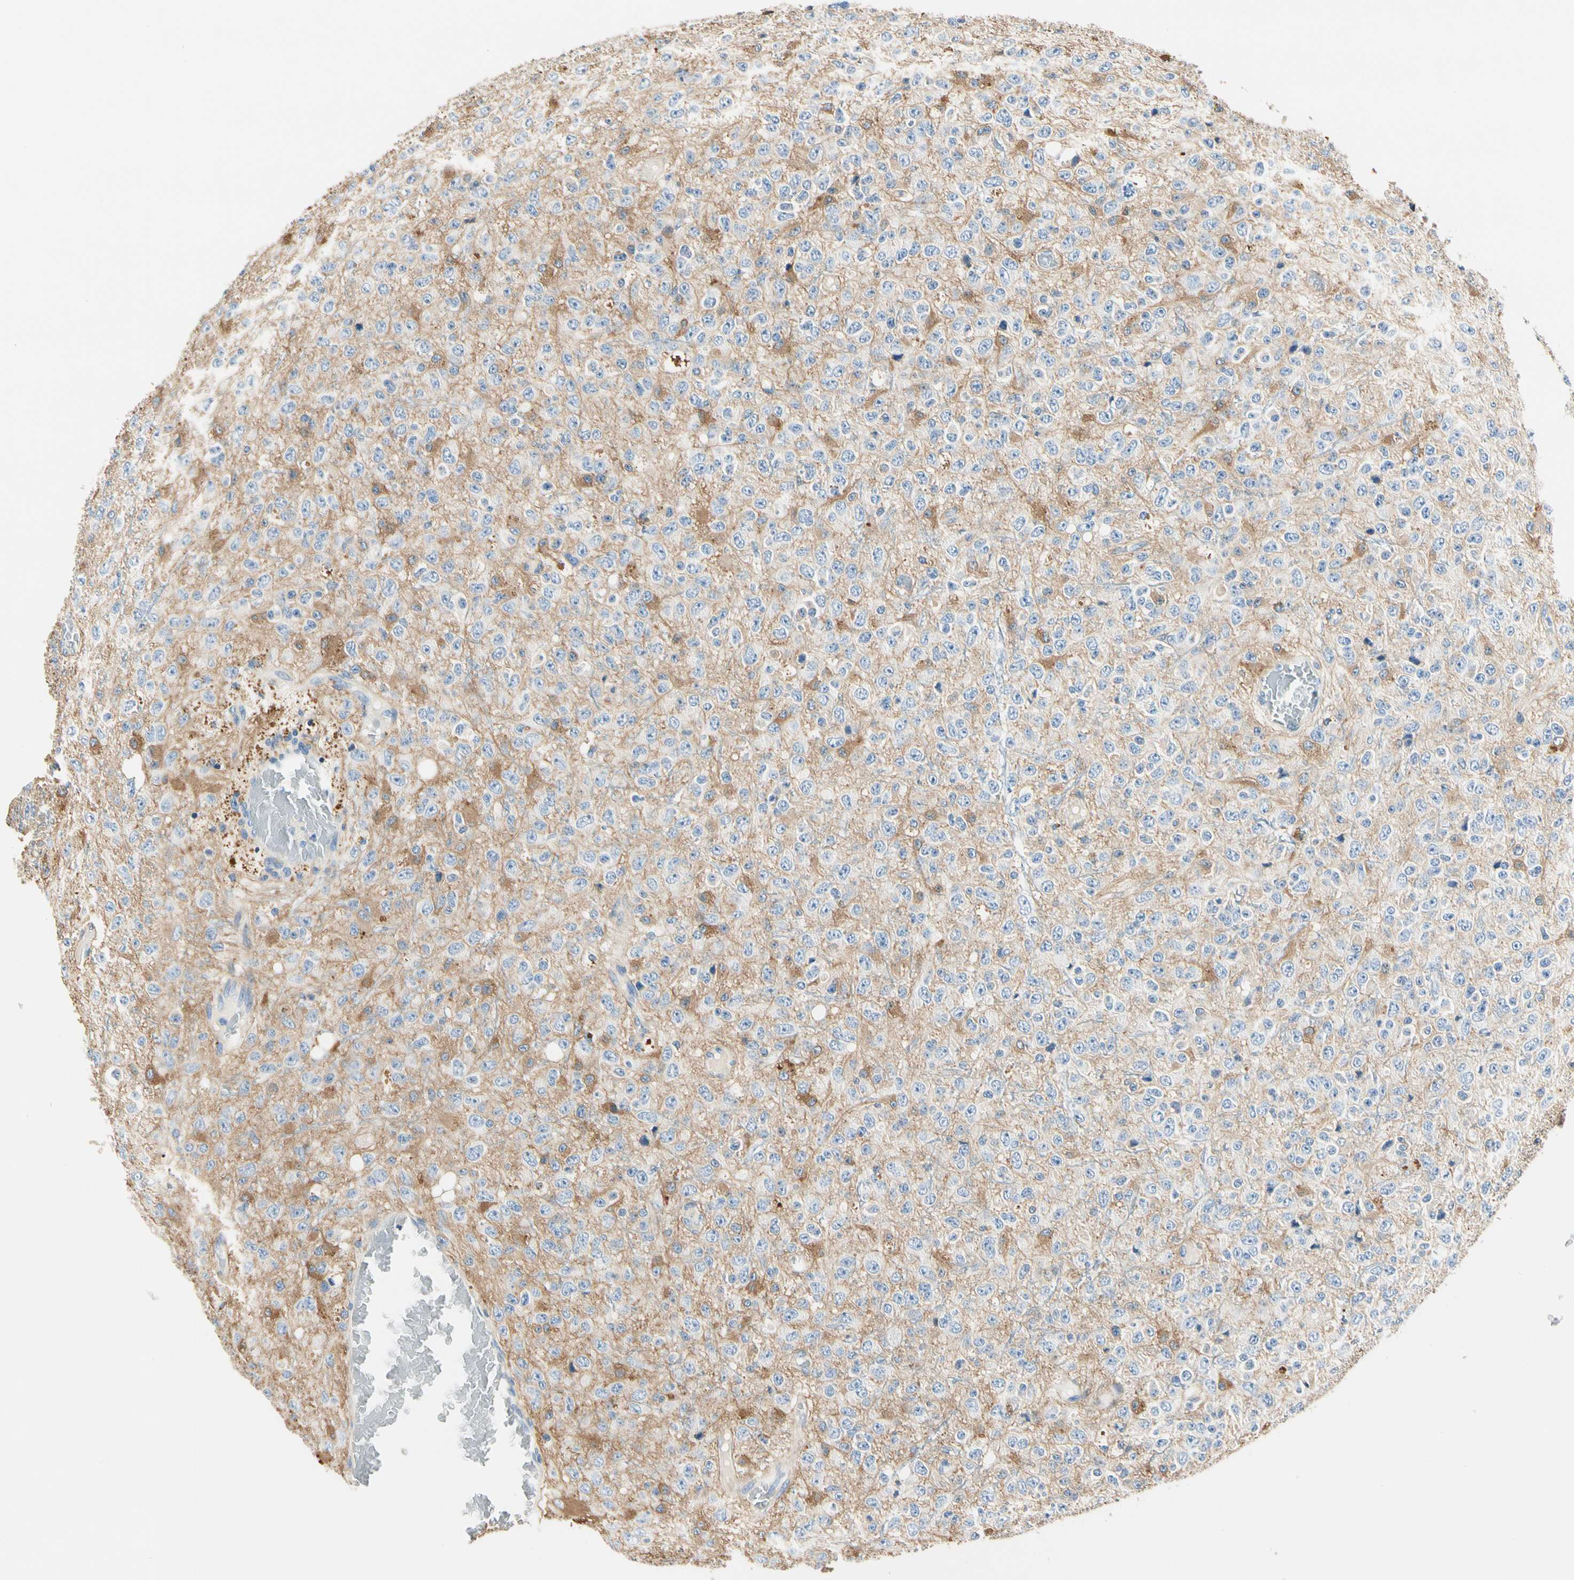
{"staining": {"intensity": "negative", "quantity": "none", "location": "none"}, "tissue": "glioma", "cell_type": "Tumor cells", "image_type": "cancer", "snomed": [{"axis": "morphology", "description": "Glioma, malignant, High grade"}, {"axis": "topography", "description": "pancreas cauda"}], "caption": "The micrograph displays no staining of tumor cells in glioma.", "gene": "TGFBR3", "patient": {"sex": "male", "age": 60}}